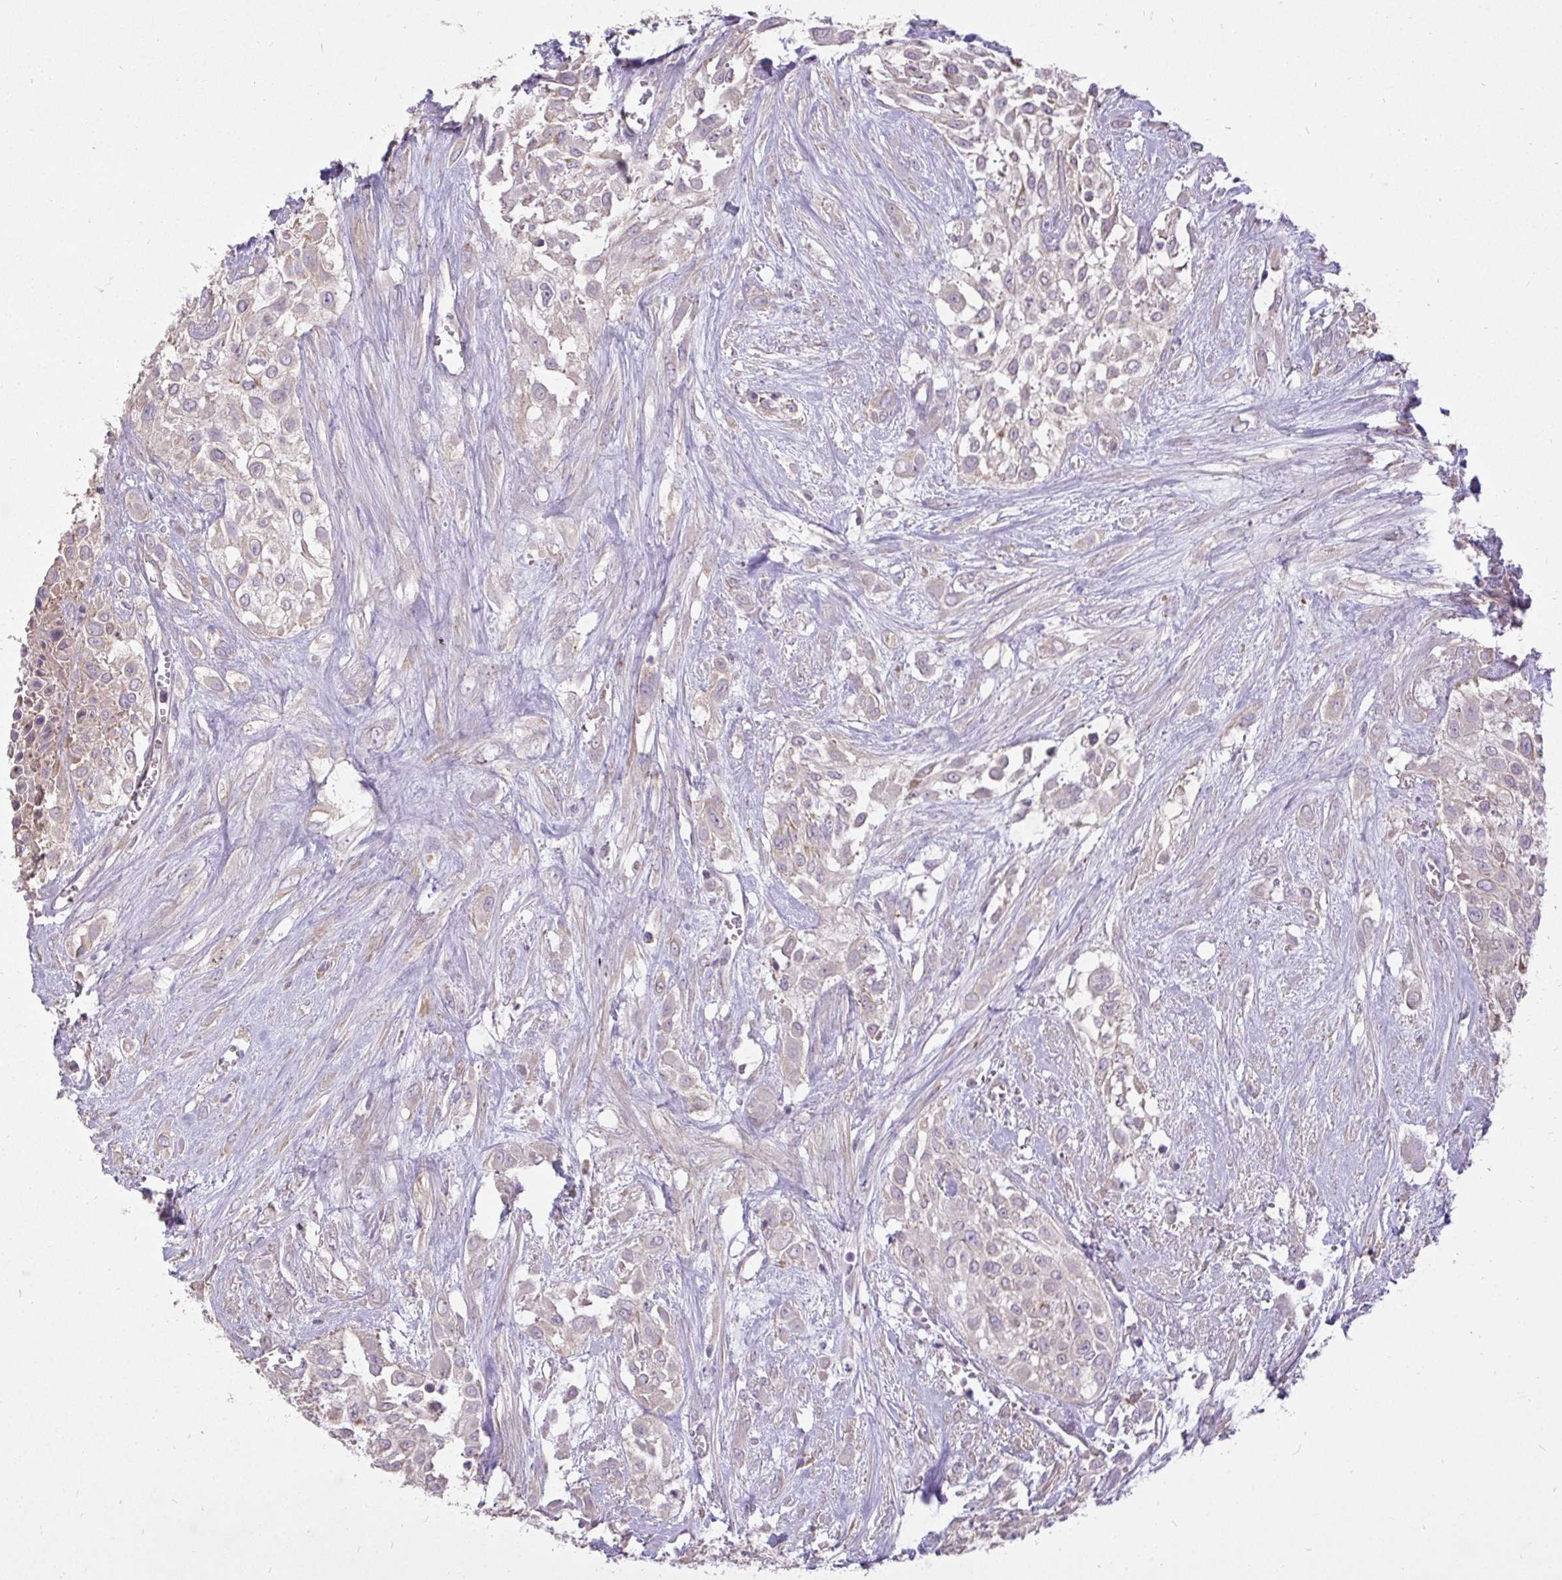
{"staining": {"intensity": "negative", "quantity": "none", "location": "none"}, "tissue": "urothelial cancer", "cell_type": "Tumor cells", "image_type": "cancer", "snomed": [{"axis": "morphology", "description": "Urothelial carcinoma, High grade"}, {"axis": "topography", "description": "Urinary bladder"}], "caption": "This is an IHC micrograph of human high-grade urothelial carcinoma. There is no positivity in tumor cells.", "gene": "STRIP1", "patient": {"sex": "male", "age": 57}}